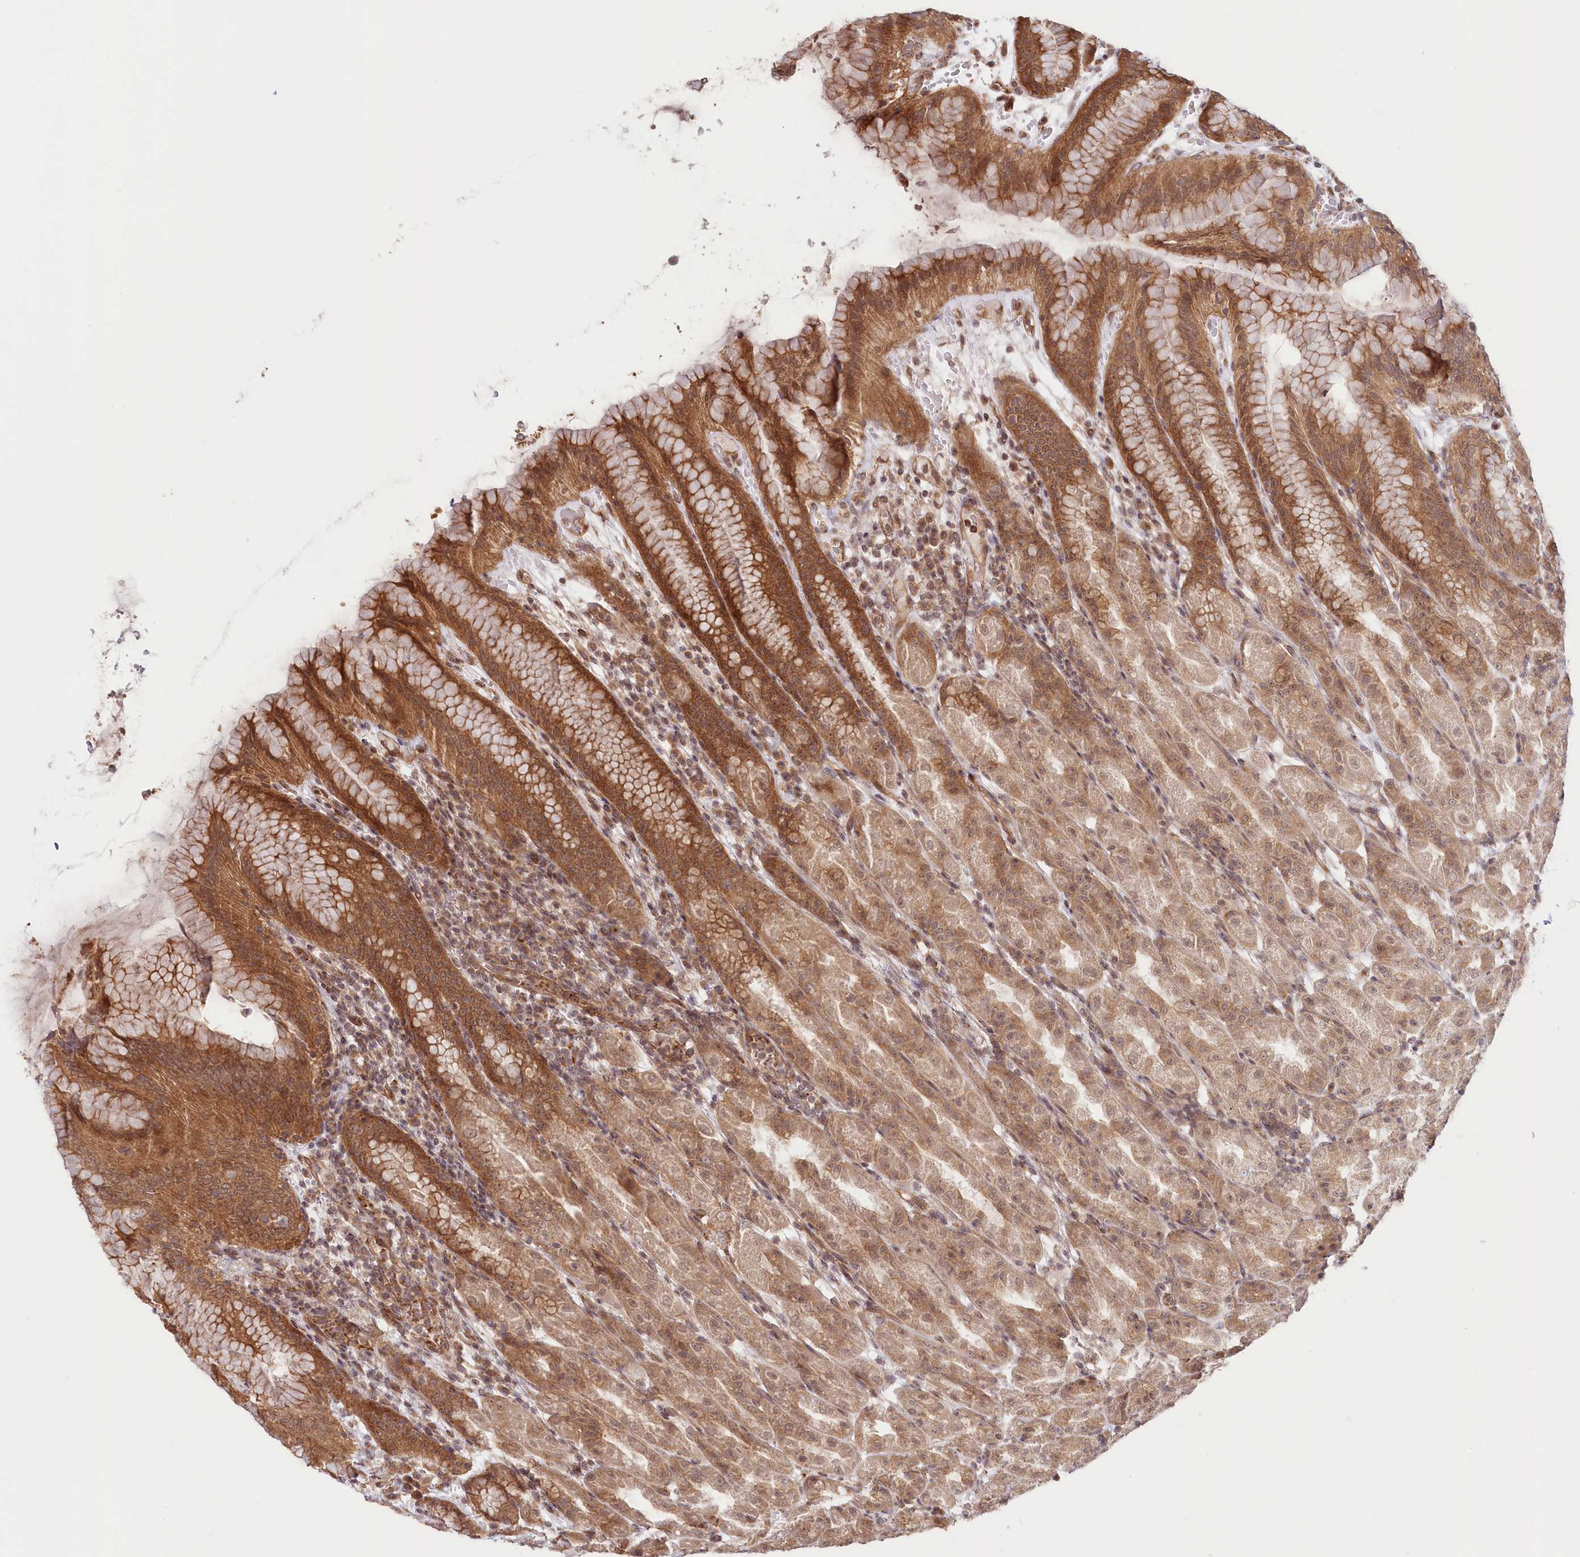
{"staining": {"intensity": "moderate", "quantity": ">75%", "location": "cytoplasmic/membranous,nuclear"}, "tissue": "stomach", "cell_type": "Glandular cells", "image_type": "normal", "snomed": [{"axis": "morphology", "description": "Normal tissue, NOS"}, {"axis": "topography", "description": "Stomach"}], "caption": "A brown stain highlights moderate cytoplasmic/membranous,nuclear staining of a protein in glandular cells of unremarkable human stomach. The protein of interest is stained brown, and the nuclei are stained in blue (DAB IHC with brightfield microscopy, high magnification).", "gene": "CEP70", "patient": {"sex": "female", "age": 79}}